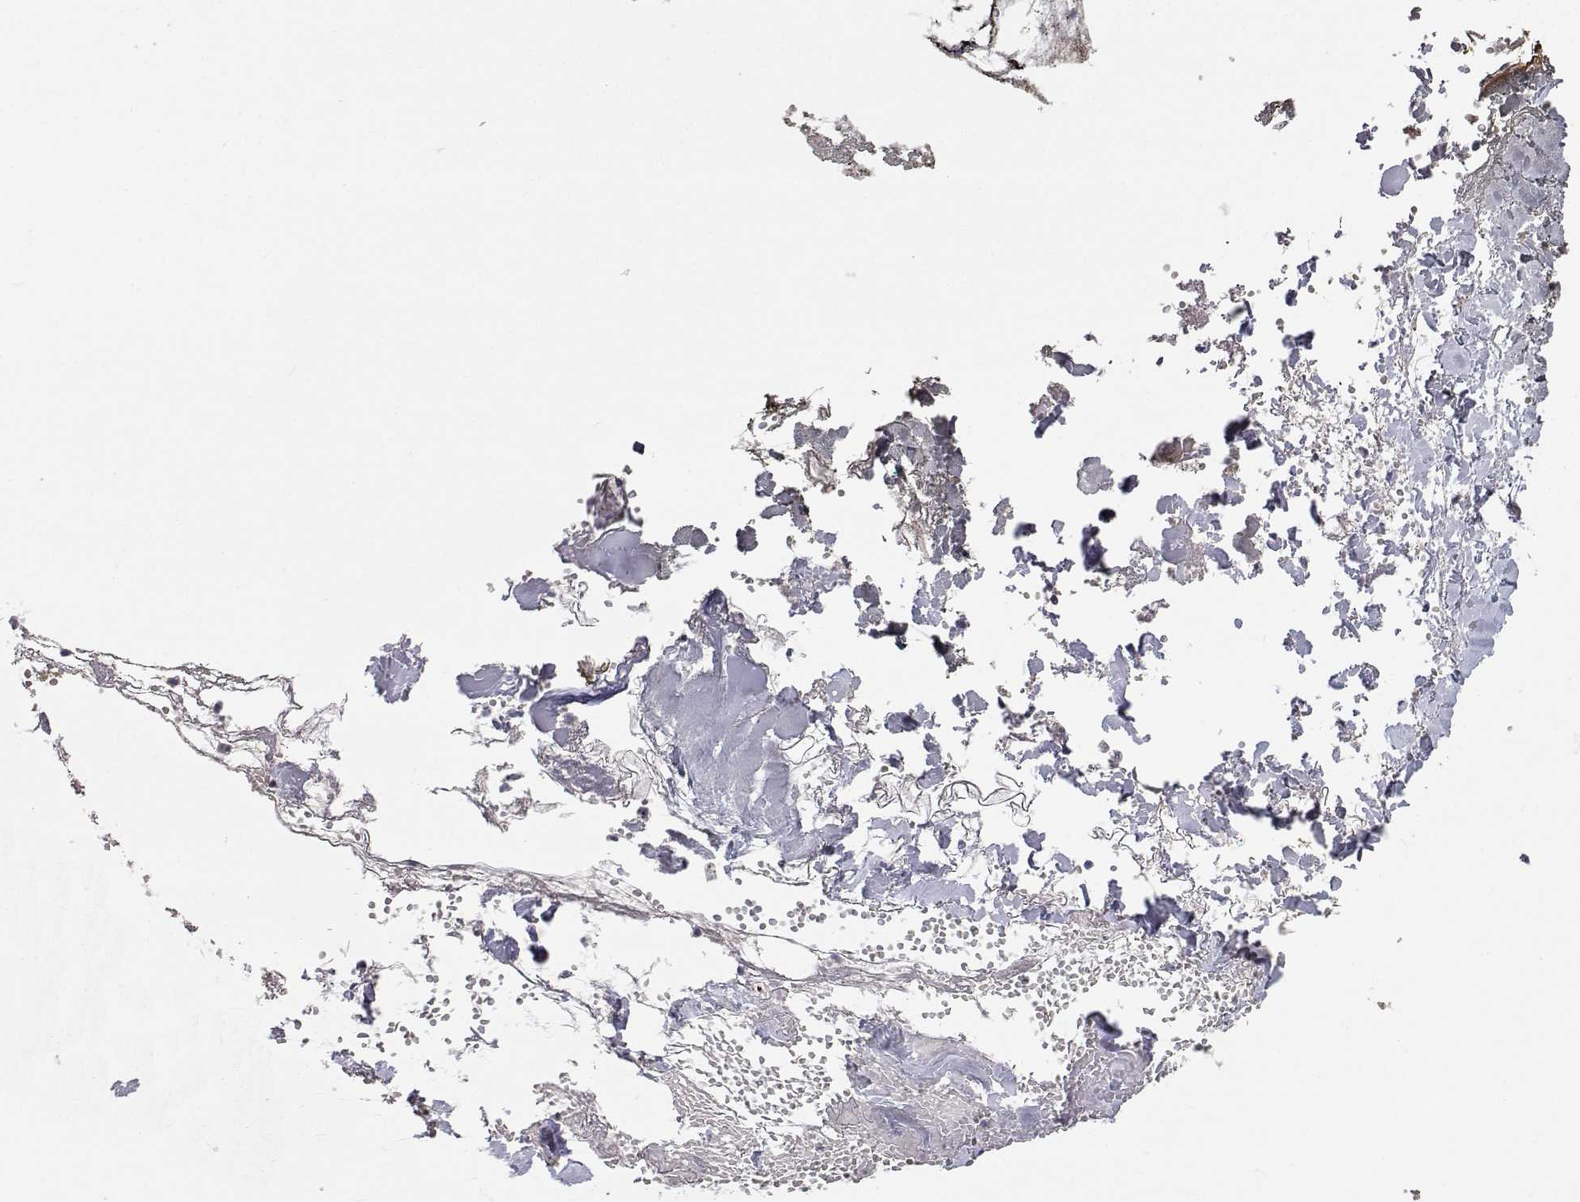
{"staining": {"intensity": "negative", "quantity": "none", "location": "none"}, "tissue": "skin", "cell_type": "Fibroblasts", "image_type": "normal", "snomed": [{"axis": "morphology", "description": "Normal tissue, NOS"}, {"axis": "topography", "description": "Skin"}], "caption": "Fibroblasts show no significant expression in benign skin.", "gene": "SLC6A3", "patient": {"sex": "female", "age": 34}}